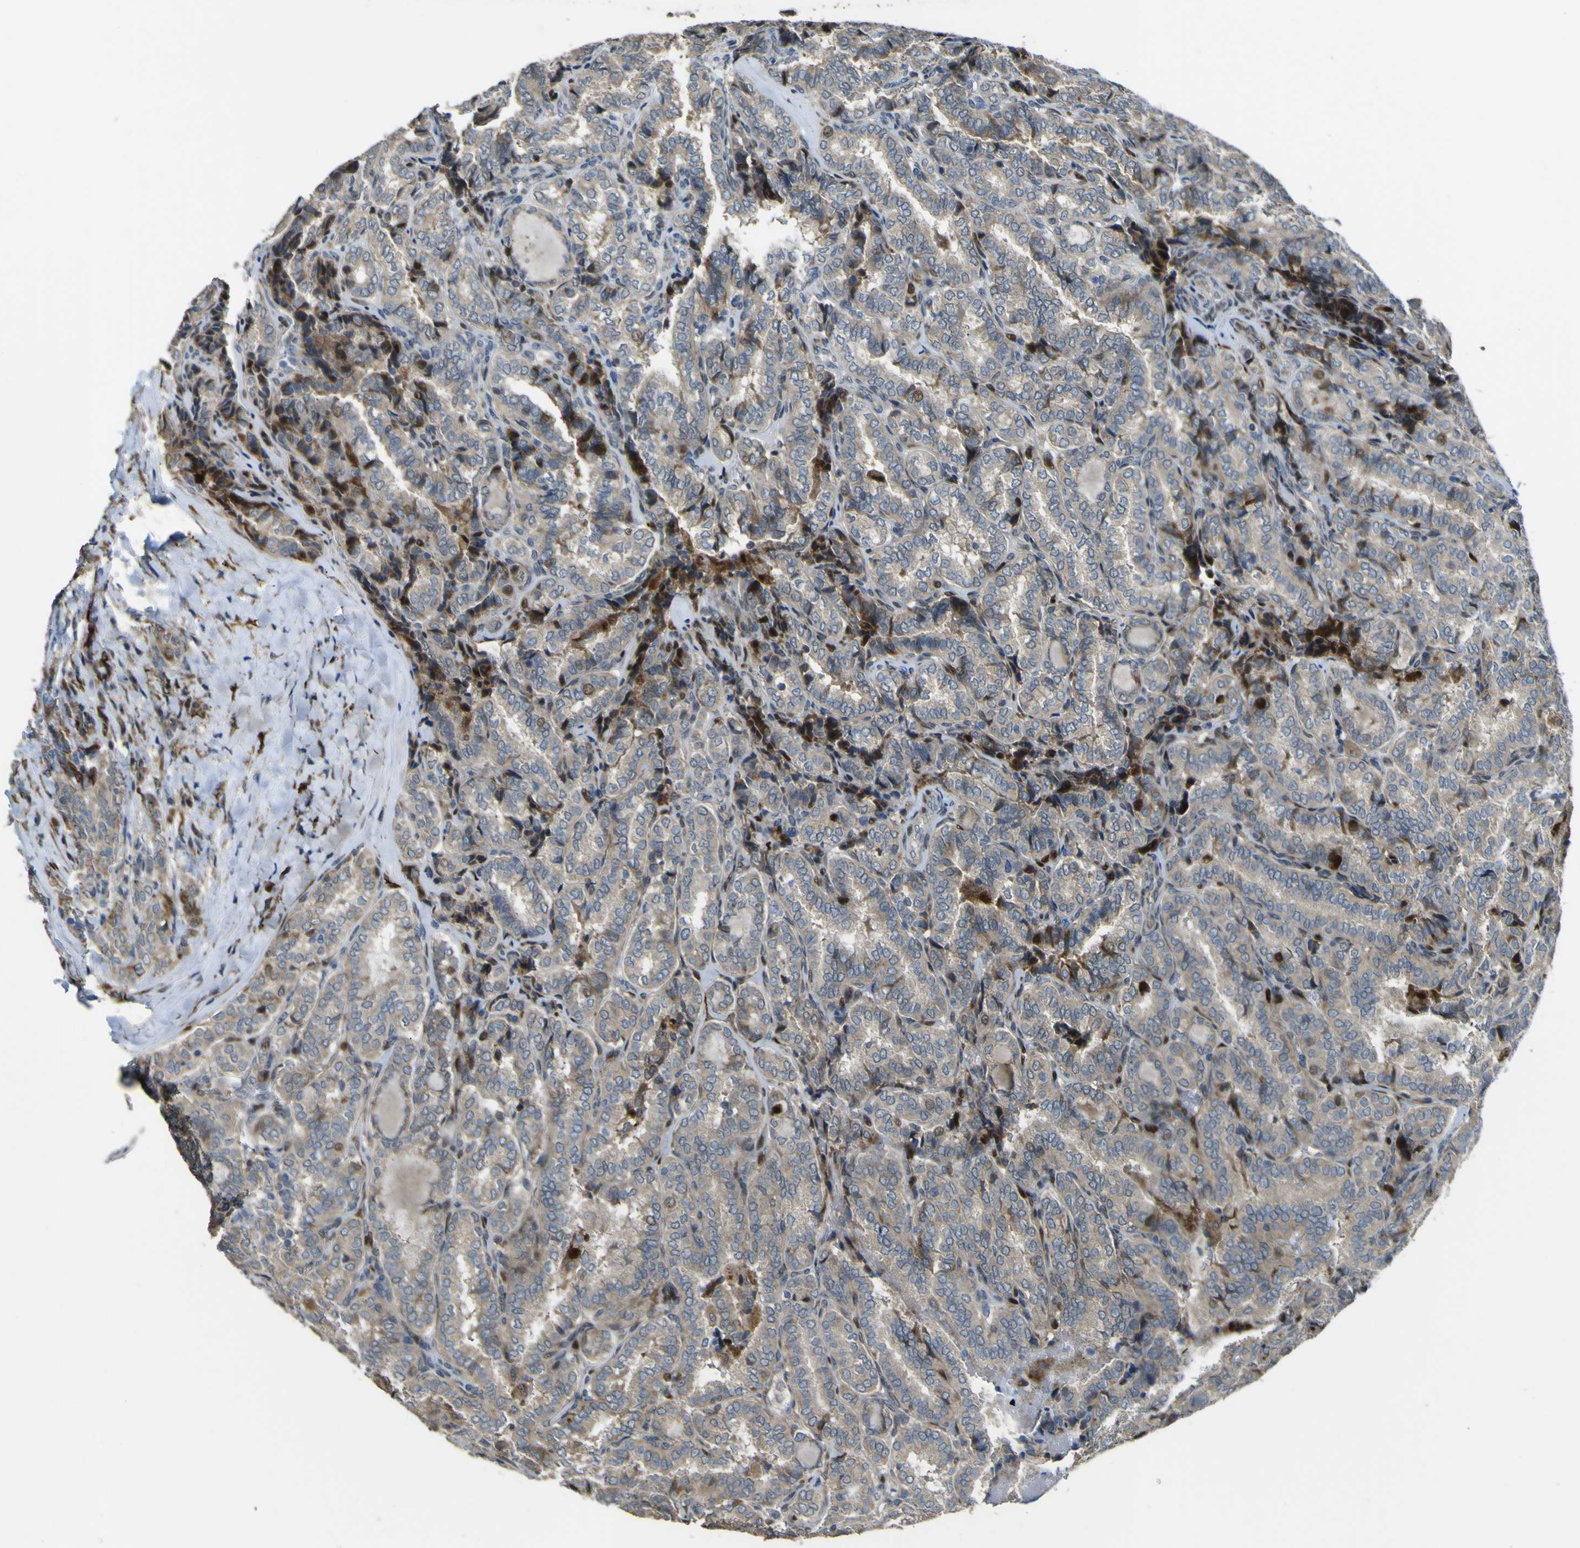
{"staining": {"intensity": "weak", "quantity": ">75%", "location": "cytoplasmic/membranous"}, "tissue": "thyroid cancer", "cell_type": "Tumor cells", "image_type": "cancer", "snomed": [{"axis": "morphology", "description": "Normal tissue, NOS"}, {"axis": "morphology", "description": "Papillary adenocarcinoma, NOS"}, {"axis": "topography", "description": "Thyroid gland"}], "caption": "The immunohistochemical stain shows weak cytoplasmic/membranous staining in tumor cells of thyroid papillary adenocarcinoma tissue.", "gene": "LBHD1", "patient": {"sex": "female", "age": 30}}